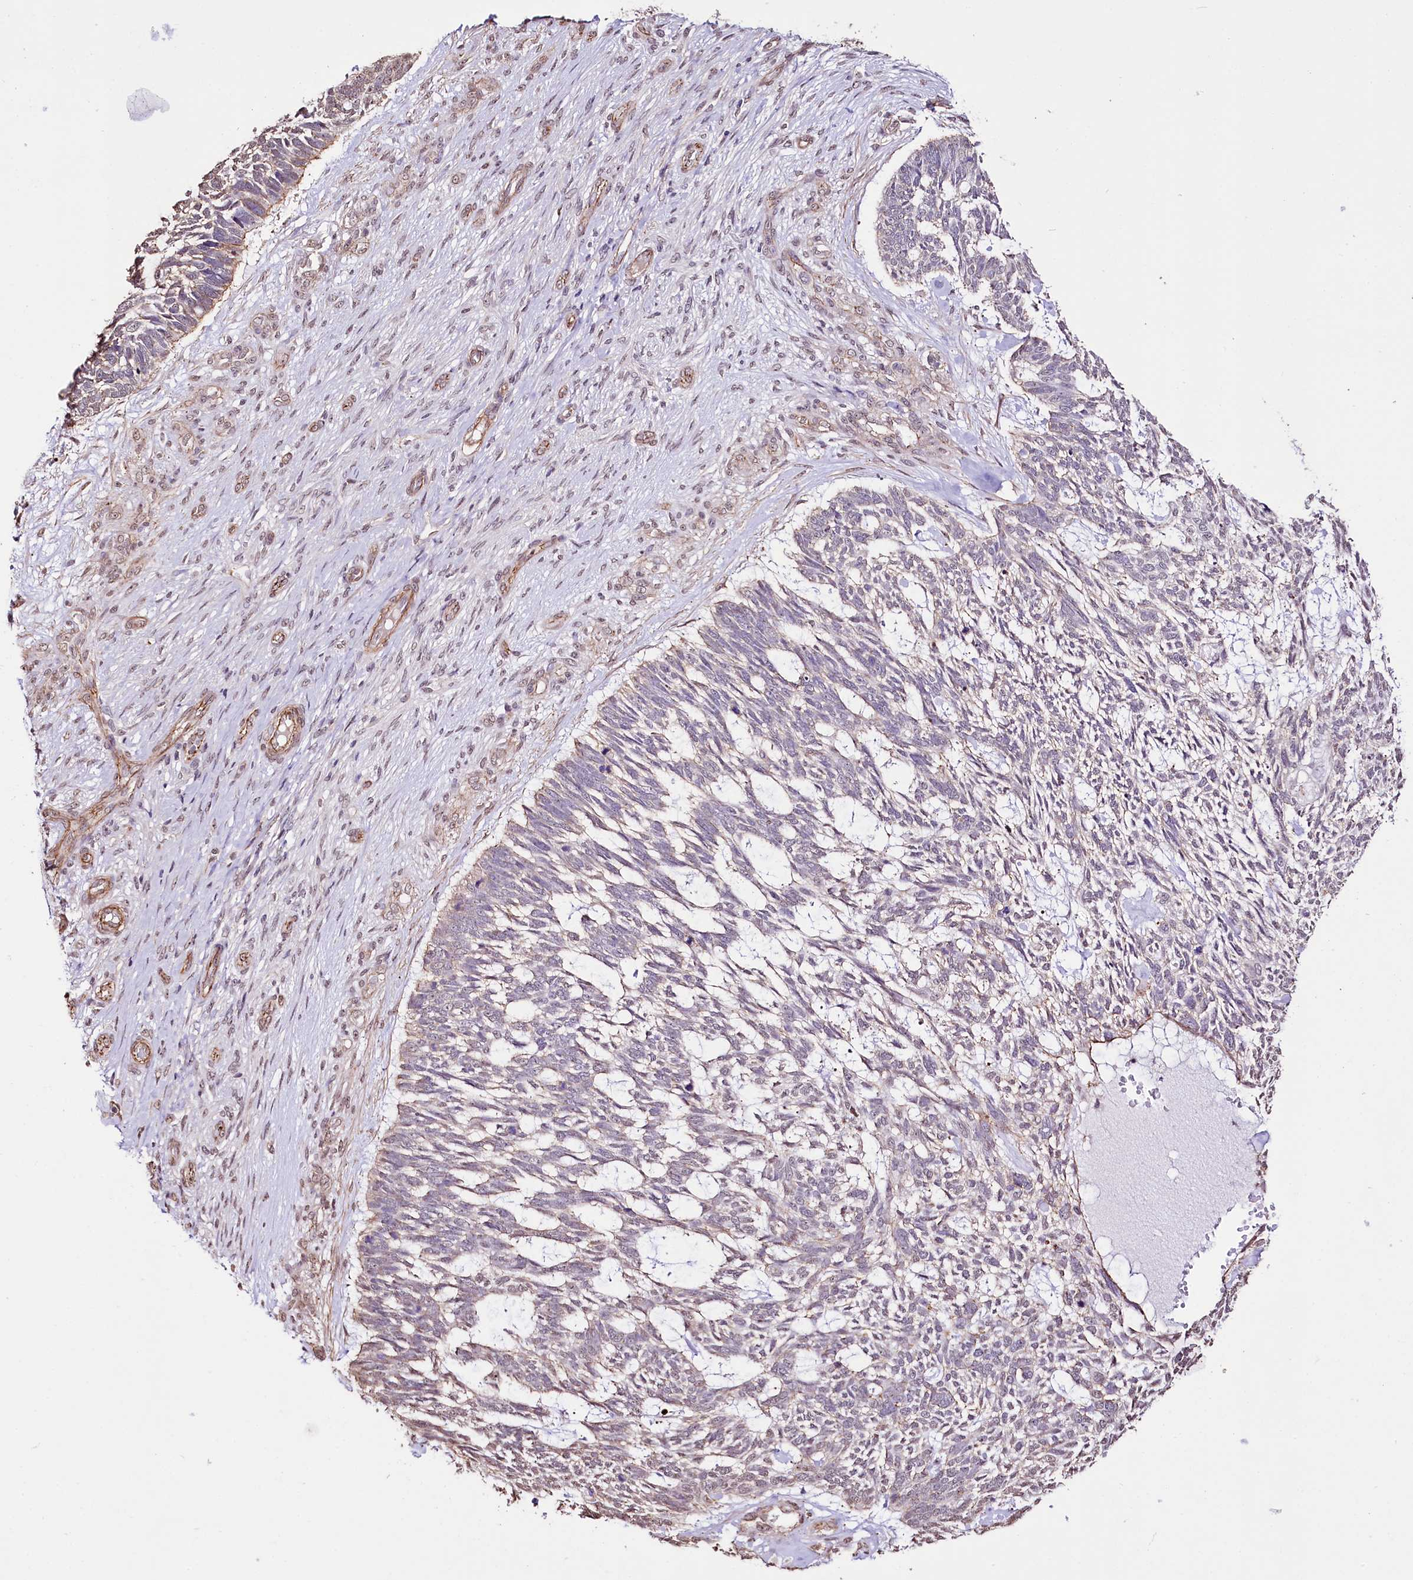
{"staining": {"intensity": "weak", "quantity": "25%-75%", "location": "cytoplasmic/membranous,nuclear"}, "tissue": "skin cancer", "cell_type": "Tumor cells", "image_type": "cancer", "snomed": [{"axis": "morphology", "description": "Basal cell carcinoma"}, {"axis": "topography", "description": "Skin"}], "caption": "This micrograph displays basal cell carcinoma (skin) stained with immunohistochemistry to label a protein in brown. The cytoplasmic/membranous and nuclear of tumor cells show weak positivity for the protein. Nuclei are counter-stained blue.", "gene": "ST7", "patient": {"sex": "male", "age": 88}}